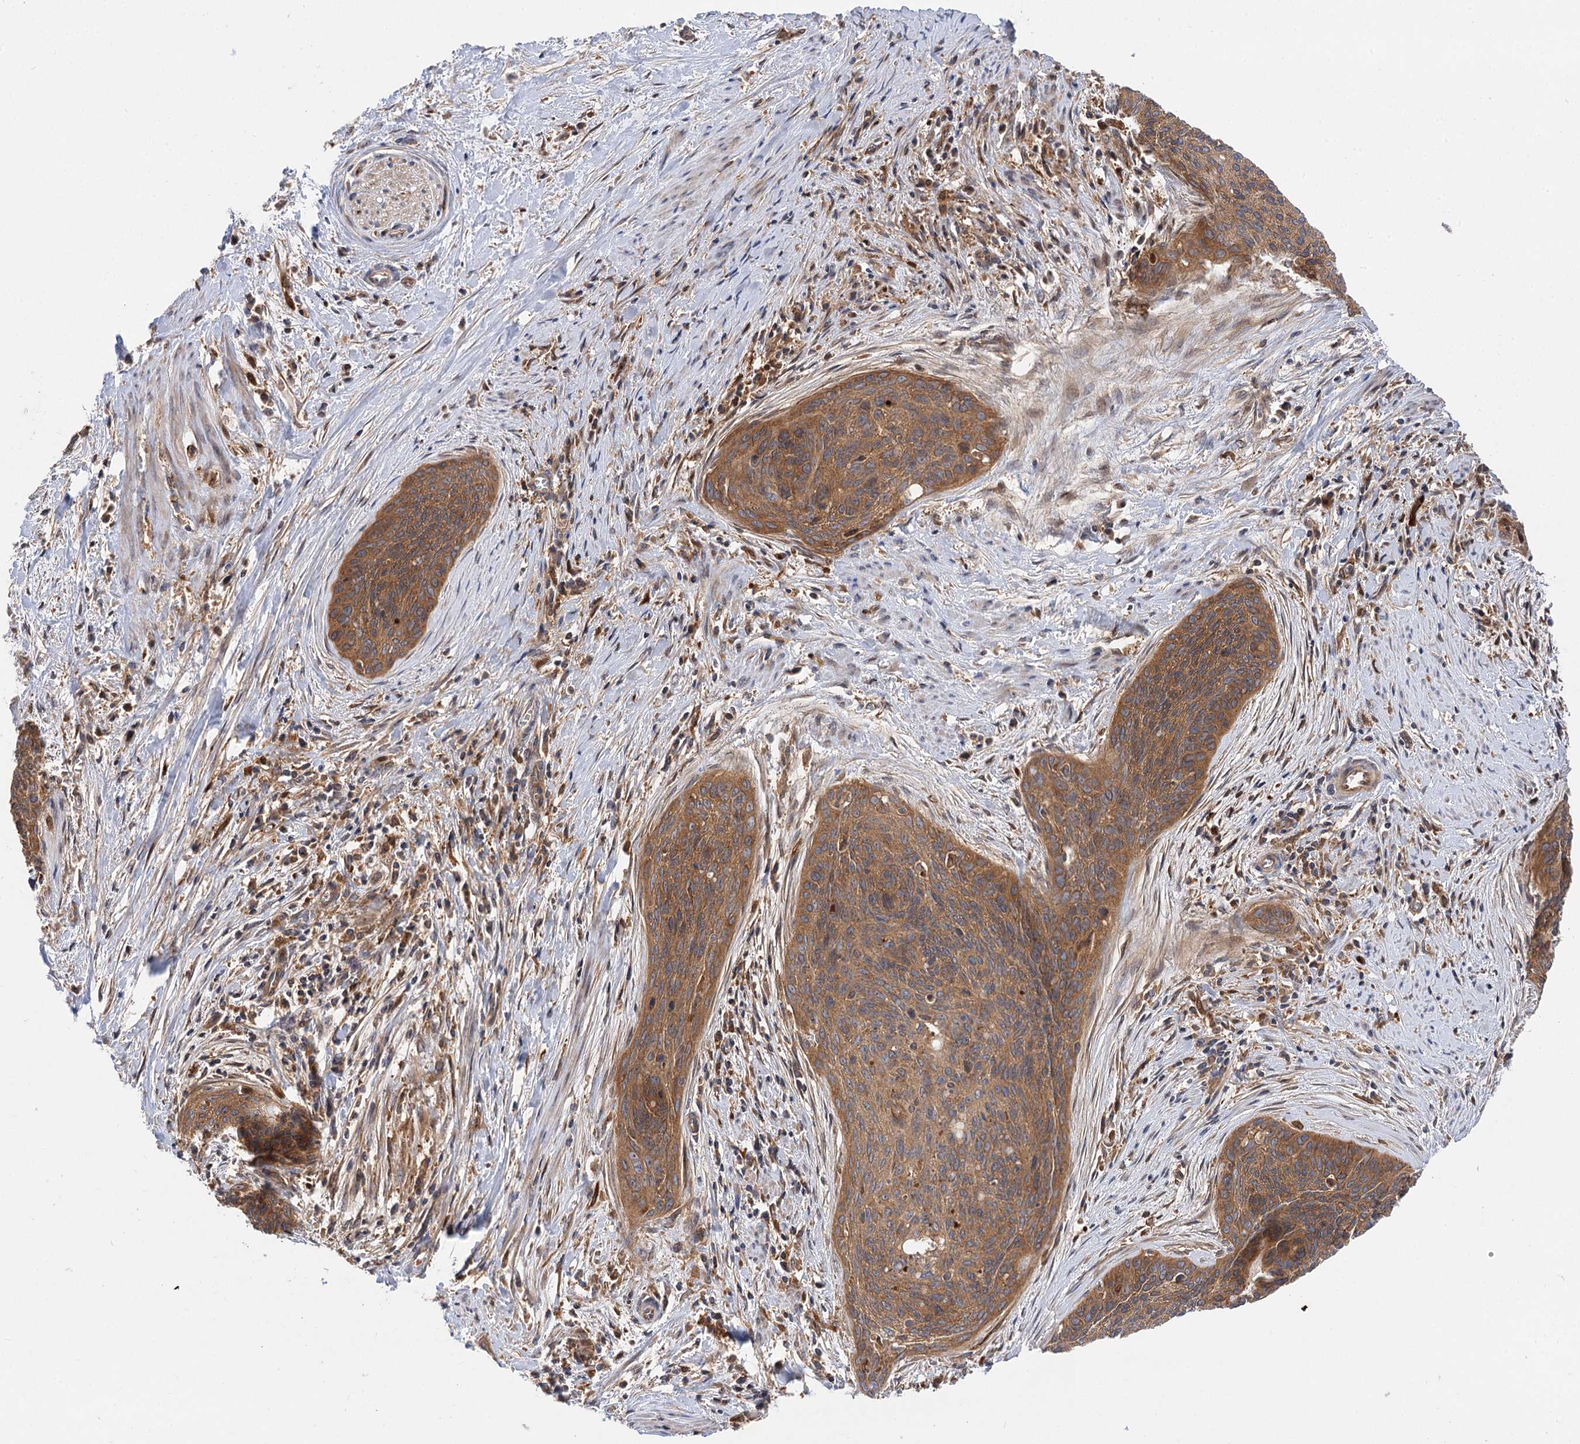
{"staining": {"intensity": "moderate", "quantity": ">75%", "location": "cytoplasmic/membranous"}, "tissue": "cervical cancer", "cell_type": "Tumor cells", "image_type": "cancer", "snomed": [{"axis": "morphology", "description": "Squamous cell carcinoma, NOS"}, {"axis": "topography", "description": "Cervix"}], "caption": "Immunohistochemical staining of human squamous cell carcinoma (cervical) exhibits medium levels of moderate cytoplasmic/membranous protein expression in about >75% of tumor cells.", "gene": "PATL1", "patient": {"sex": "female", "age": 55}}